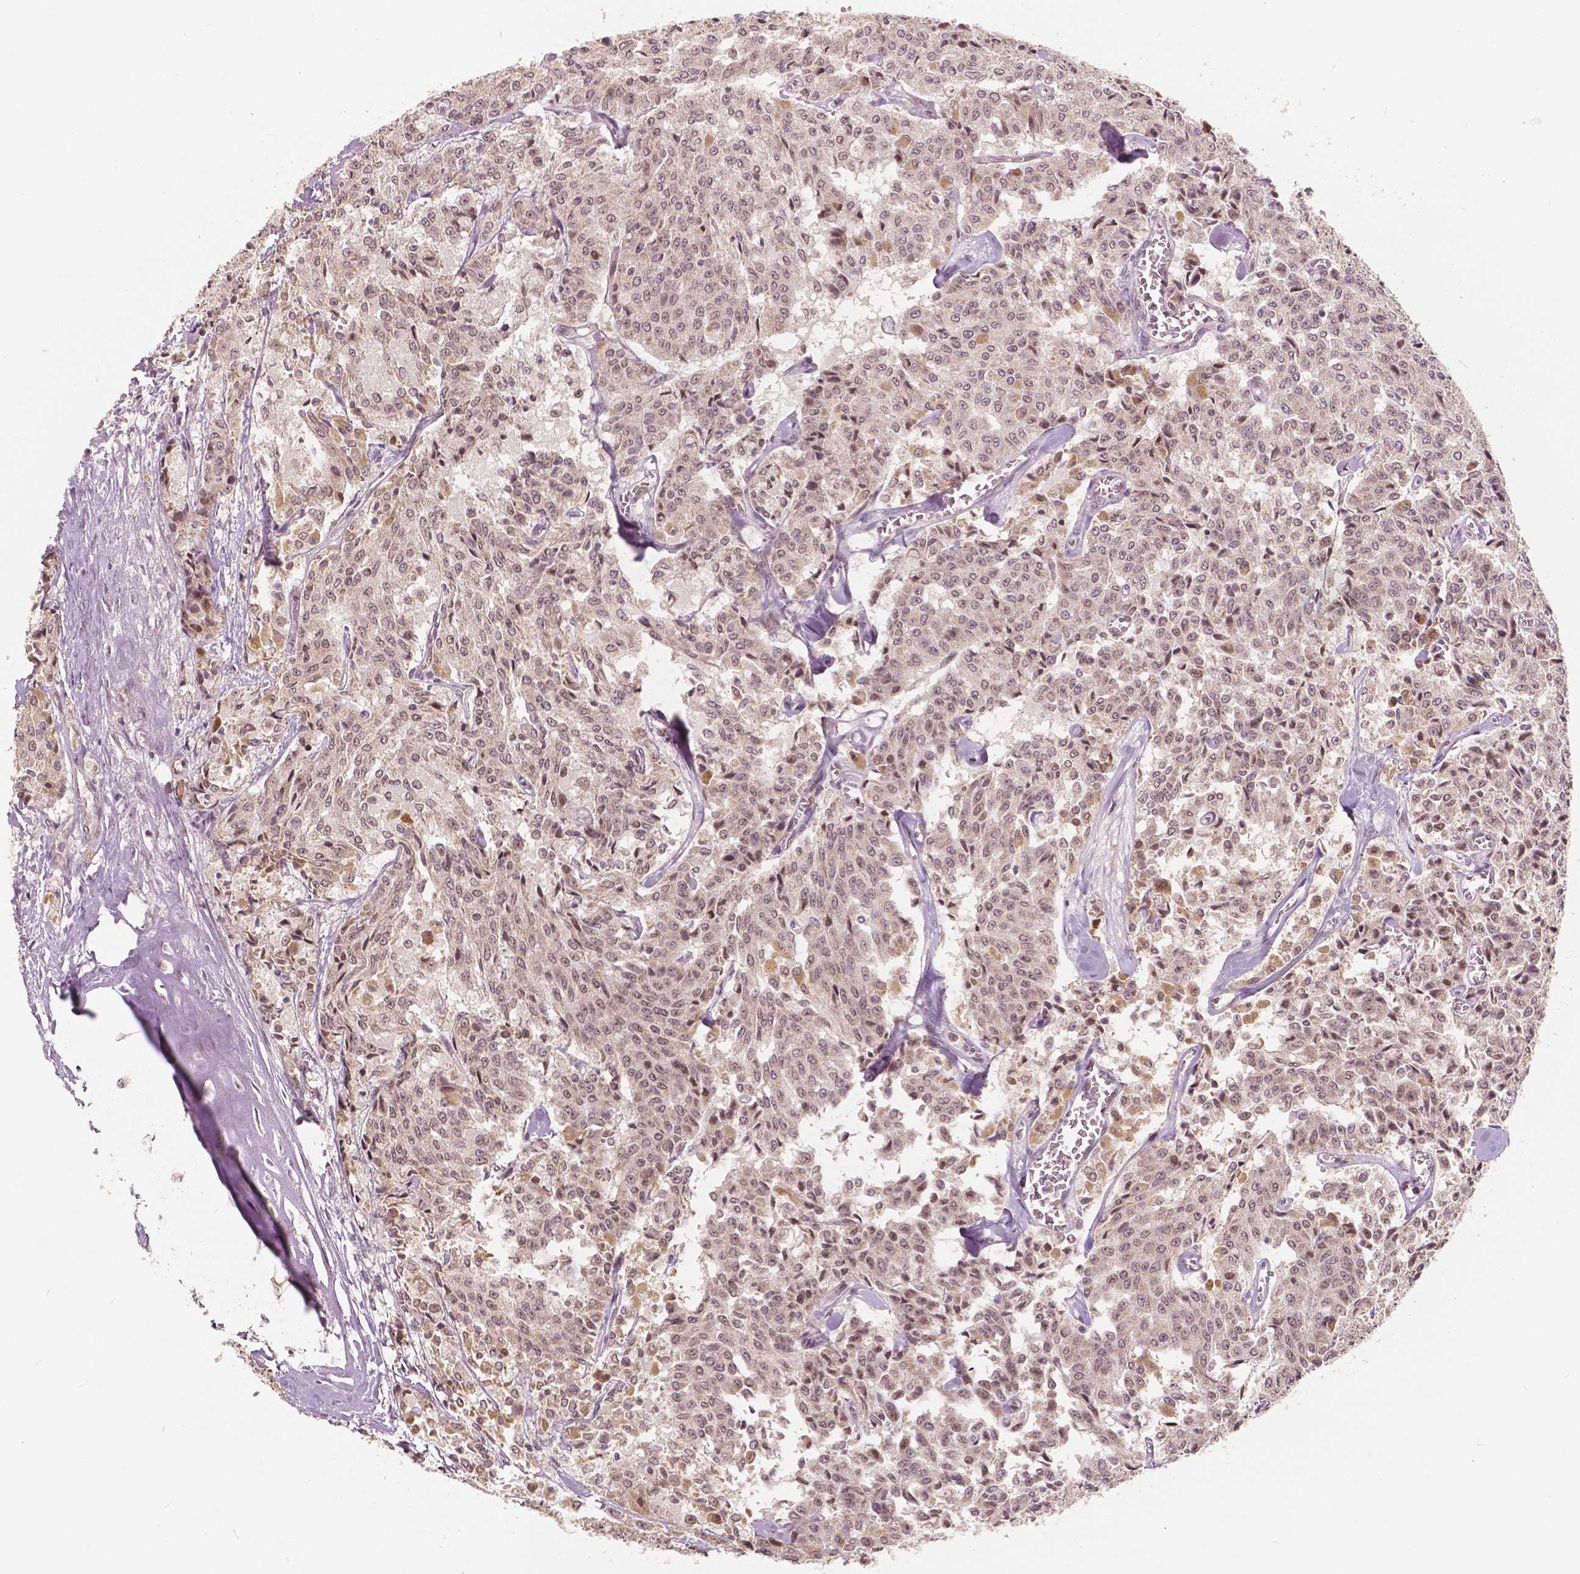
{"staining": {"intensity": "weak", "quantity": "25%-75%", "location": "nuclear"}, "tissue": "carcinoid", "cell_type": "Tumor cells", "image_type": "cancer", "snomed": [{"axis": "morphology", "description": "Carcinoid, malignant, NOS"}, {"axis": "topography", "description": "Lung"}], "caption": "Immunohistochemical staining of malignant carcinoid exhibits low levels of weak nuclear protein expression in approximately 25%-75% of tumor cells. (Stains: DAB (3,3'-diaminobenzidine) in brown, nuclei in blue, Microscopy: brightfield microscopy at high magnification).", "gene": "HMBOX1", "patient": {"sex": "male", "age": 71}}